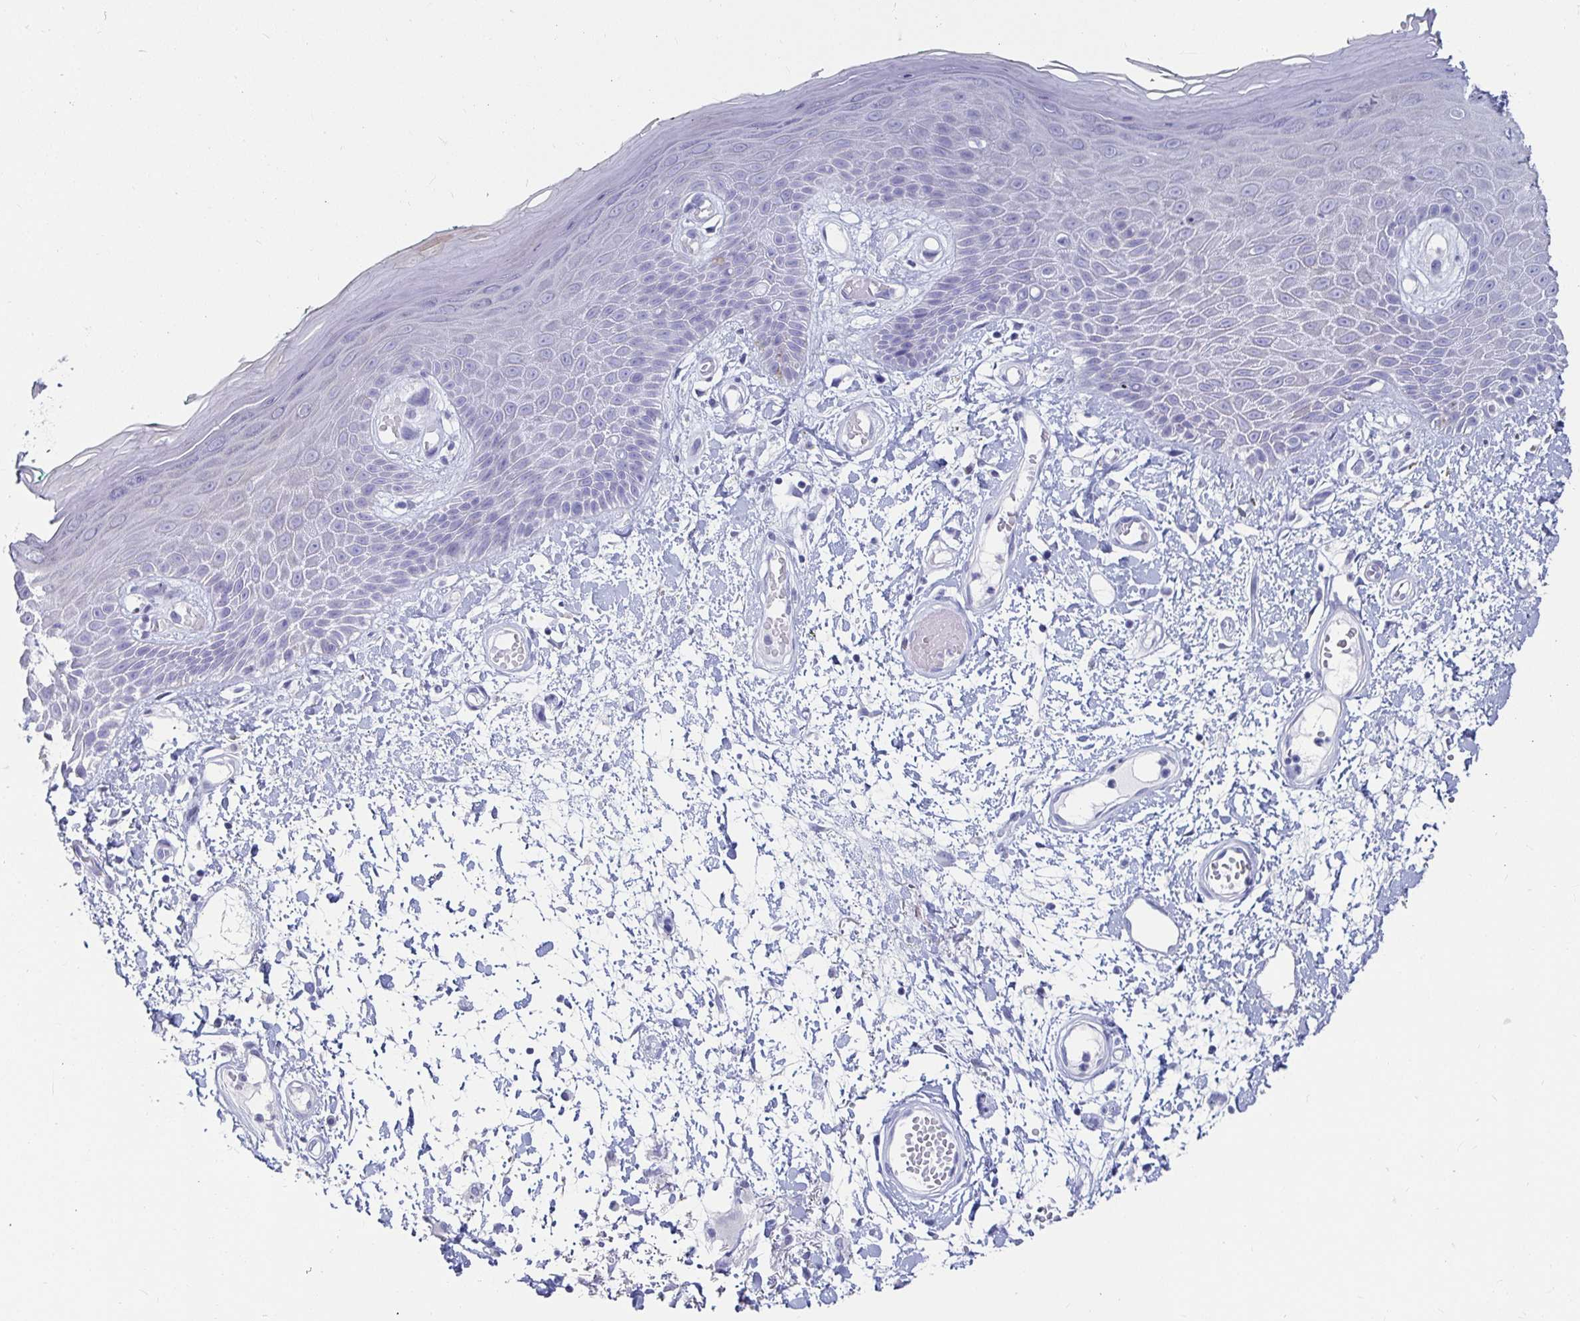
{"staining": {"intensity": "negative", "quantity": "none", "location": "none"}, "tissue": "skin", "cell_type": "Epidermal cells", "image_type": "normal", "snomed": [{"axis": "morphology", "description": "Normal tissue, NOS"}, {"axis": "topography", "description": "Anal"}, {"axis": "topography", "description": "Peripheral nerve tissue"}], "caption": "The image reveals no significant staining in epidermal cells of skin. (Brightfield microscopy of DAB (3,3'-diaminobenzidine) immunohistochemistry at high magnification).", "gene": "CA9", "patient": {"sex": "male", "age": 78}}